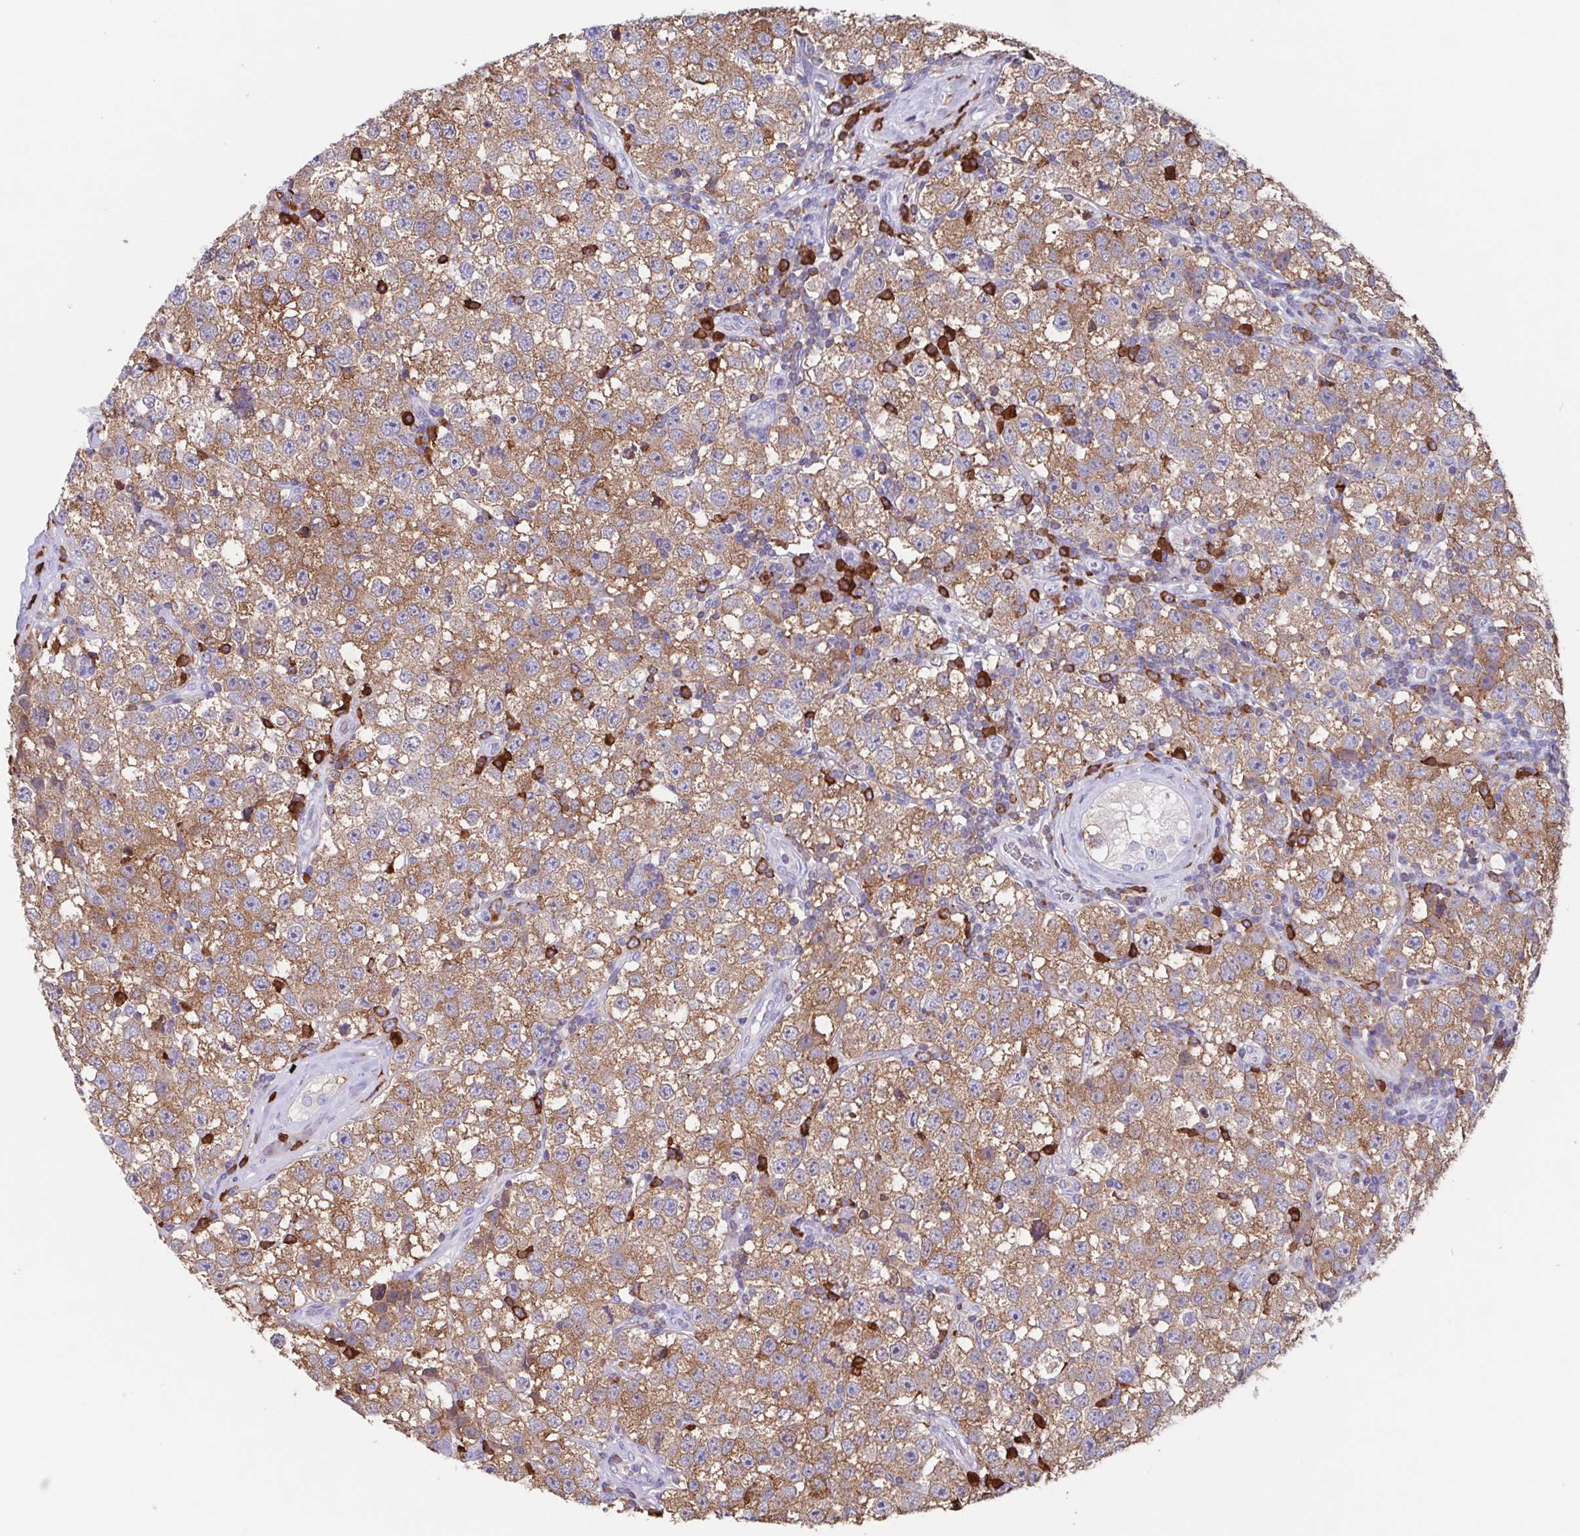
{"staining": {"intensity": "moderate", "quantity": ">75%", "location": "cytoplasmic/membranous"}, "tissue": "testis cancer", "cell_type": "Tumor cells", "image_type": "cancer", "snomed": [{"axis": "morphology", "description": "Seminoma, NOS"}, {"axis": "topography", "description": "Testis"}], "caption": "Brown immunohistochemical staining in testis seminoma demonstrates moderate cytoplasmic/membranous expression in about >75% of tumor cells.", "gene": "TPD52", "patient": {"sex": "male", "age": 34}}